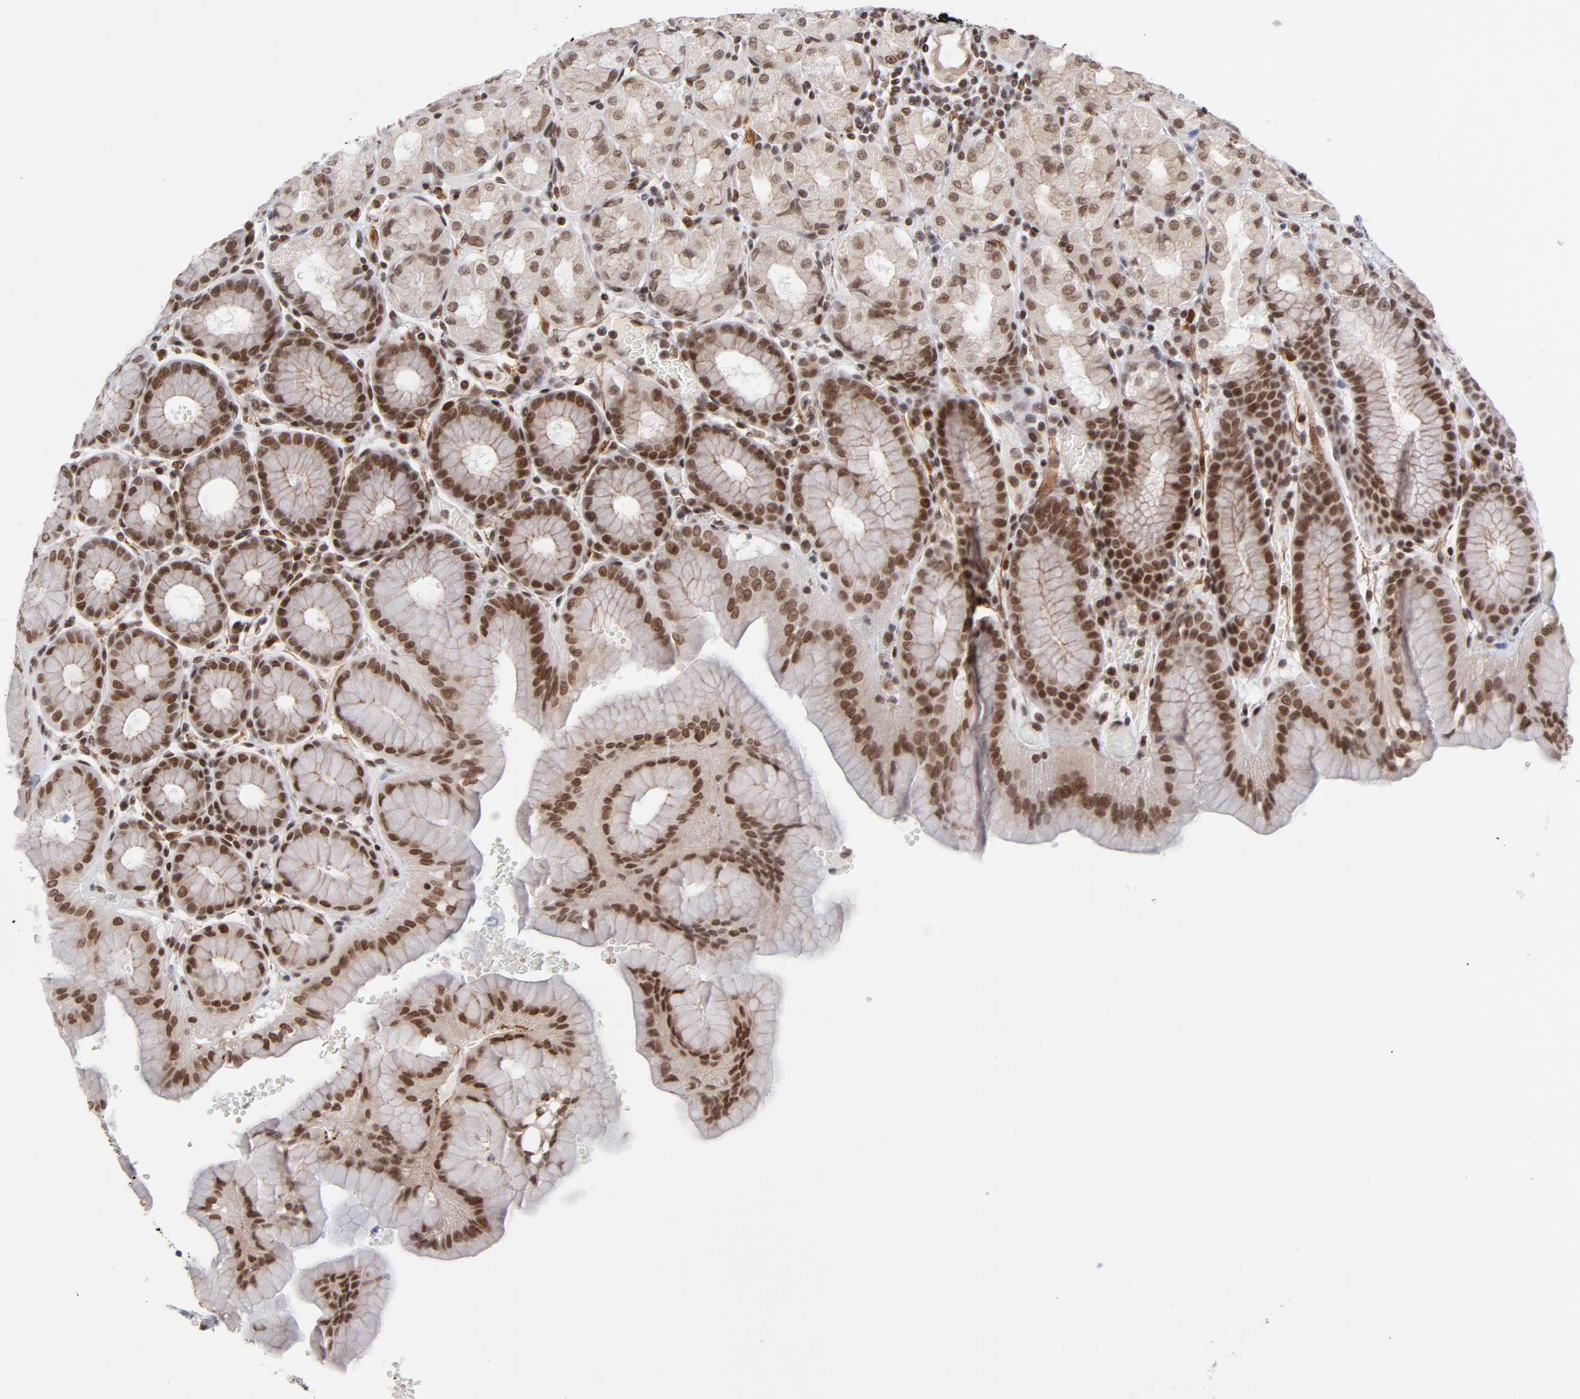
{"staining": {"intensity": "strong", "quantity": ">75%", "location": "nuclear"}, "tissue": "stomach", "cell_type": "Glandular cells", "image_type": "normal", "snomed": [{"axis": "morphology", "description": "Normal tissue, NOS"}, {"axis": "topography", "description": "Stomach, upper"}, {"axis": "topography", "description": "Stomach"}], "caption": "Protein staining displays strong nuclear staining in about >75% of glandular cells in benign stomach. (DAB IHC, brown staining for protein, blue staining for nuclei).", "gene": "CTCF", "patient": {"sex": "male", "age": 76}}